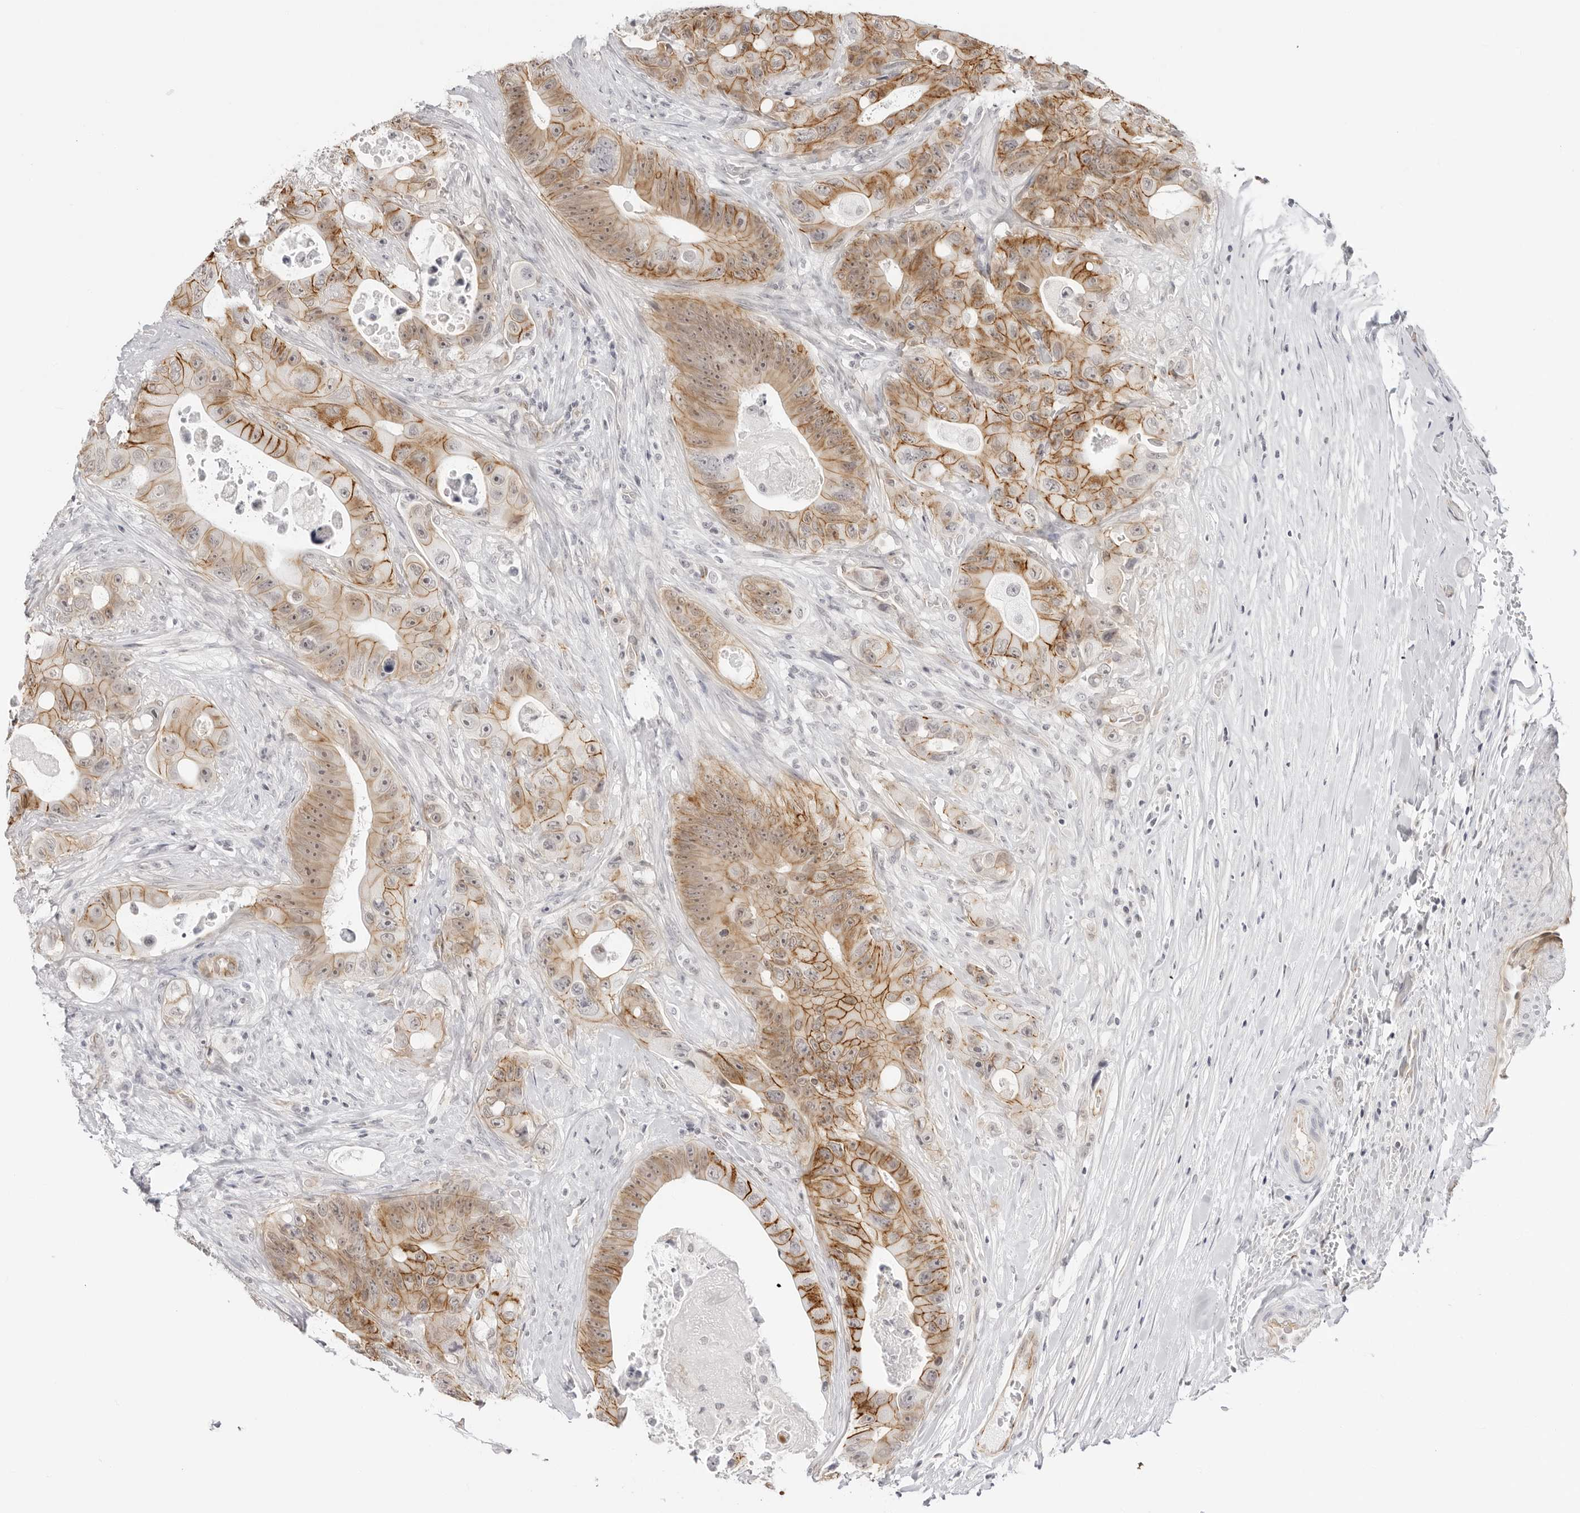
{"staining": {"intensity": "moderate", "quantity": ">75%", "location": "cytoplasmic/membranous"}, "tissue": "colorectal cancer", "cell_type": "Tumor cells", "image_type": "cancer", "snomed": [{"axis": "morphology", "description": "Adenocarcinoma, NOS"}, {"axis": "topography", "description": "Colon"}], "caption": "IHC of human colorectal adenocarcinoma exhibits medium levels of moderate cytoplasmic/membranous staining in about >75% of tumor cells. (IHC, brightfield microscopy, high magnification).", "gene": "TRAPPC3", "patient": {"sex": "female", "age": 46}}